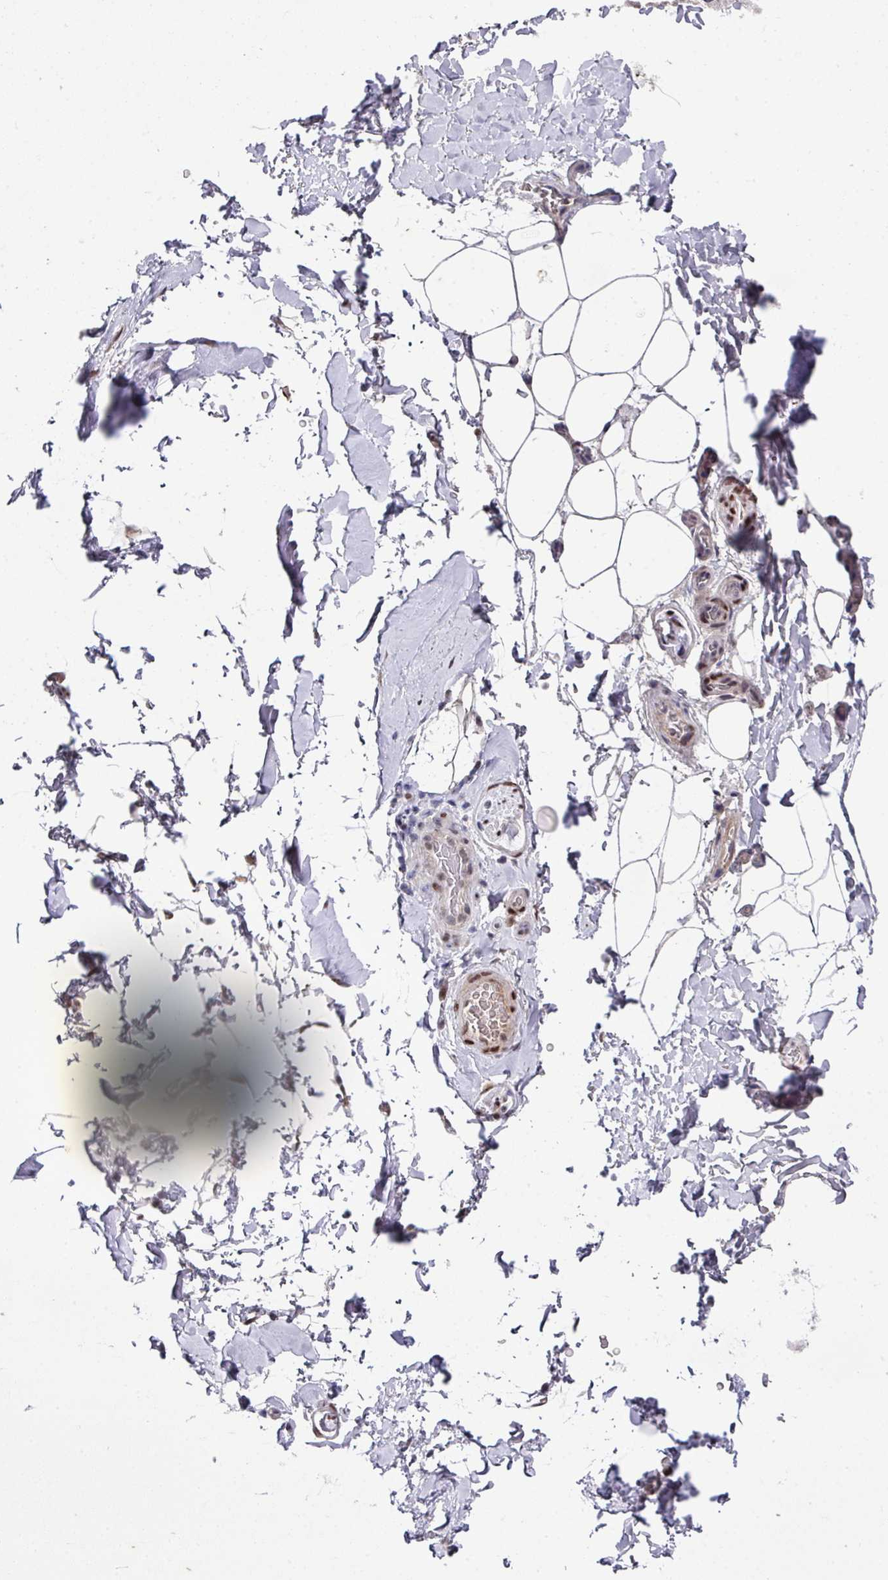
{"staining": {"intensity": "negative", "quantity": "none", "location": "none"}, "tissue": "adipose tissue", "cell_type": "Adipocytes", "image_type": "normal", "snomed": [{"axis": "morphology", "description": "Normal tissue, NOS"}, {"axis": "topography", "description": "Vascular tissue"}, {"axis": "topography", "description": "Peripheral nerve tissue"}], "caption": "This is an immunohistochemistry (IHC) image of normal human adipose tissue. There is no expression in adipocytes.", "gene": "CBX7", "patient": {"sex": "male", "age": 41}}